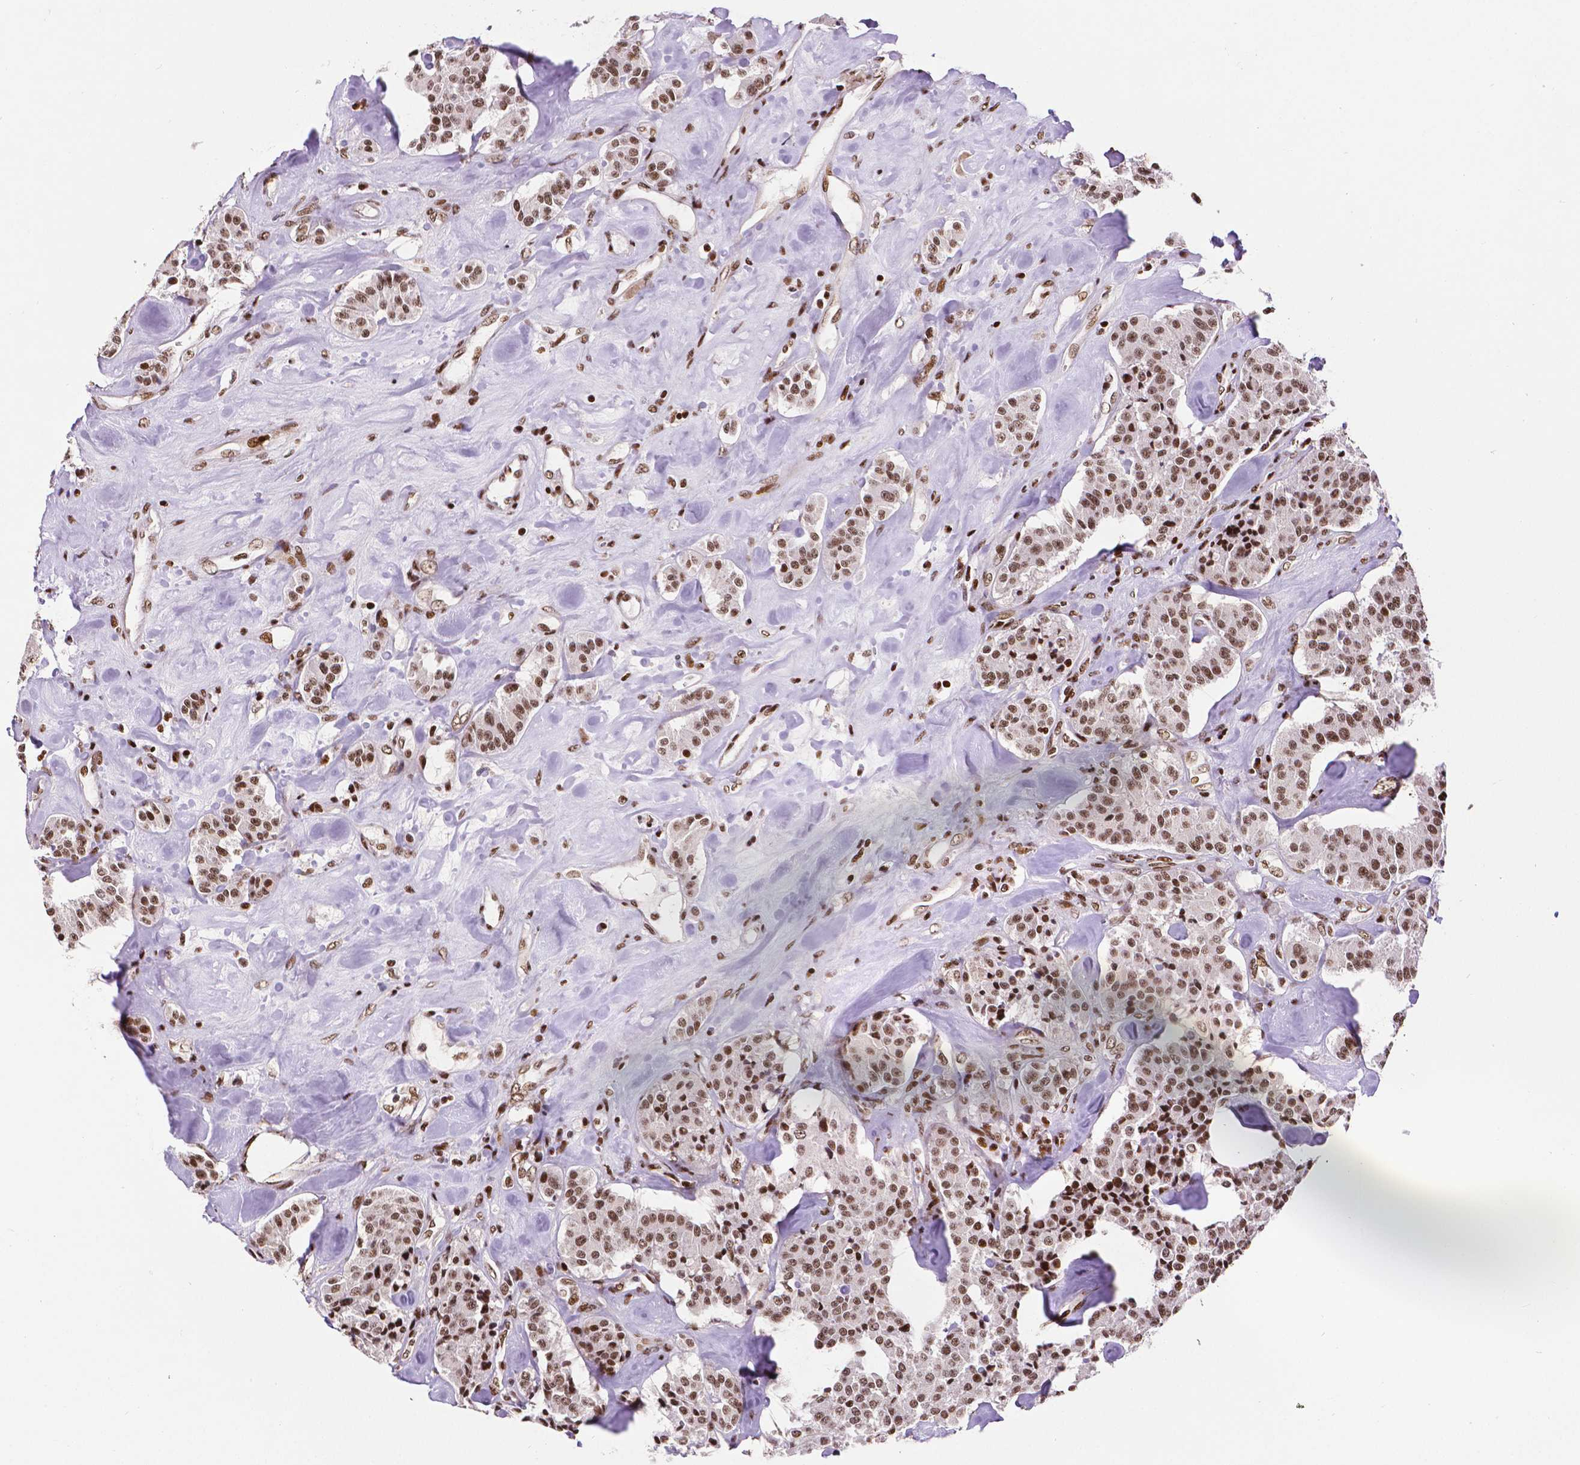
{"staining": {"intensity": "moderate", "quantity": ">75%", "location": "nuclear"}, "tissue": "carcinoid", "cell_type": "Tumor cells", "image_type": "cancer", "snomed": [{"axis": "morphology", "description": "Carcinoid, malignant, NOS"}, {"axis": "topography", "description": "Pancreas"}], "caption": "Brown immunohistochemical staining in carcinoid shows moderate nuclear expression in approximately >75% of tumor cells.", "gene": "CTCF", "patient": {"sex": "male", "age": 41}}